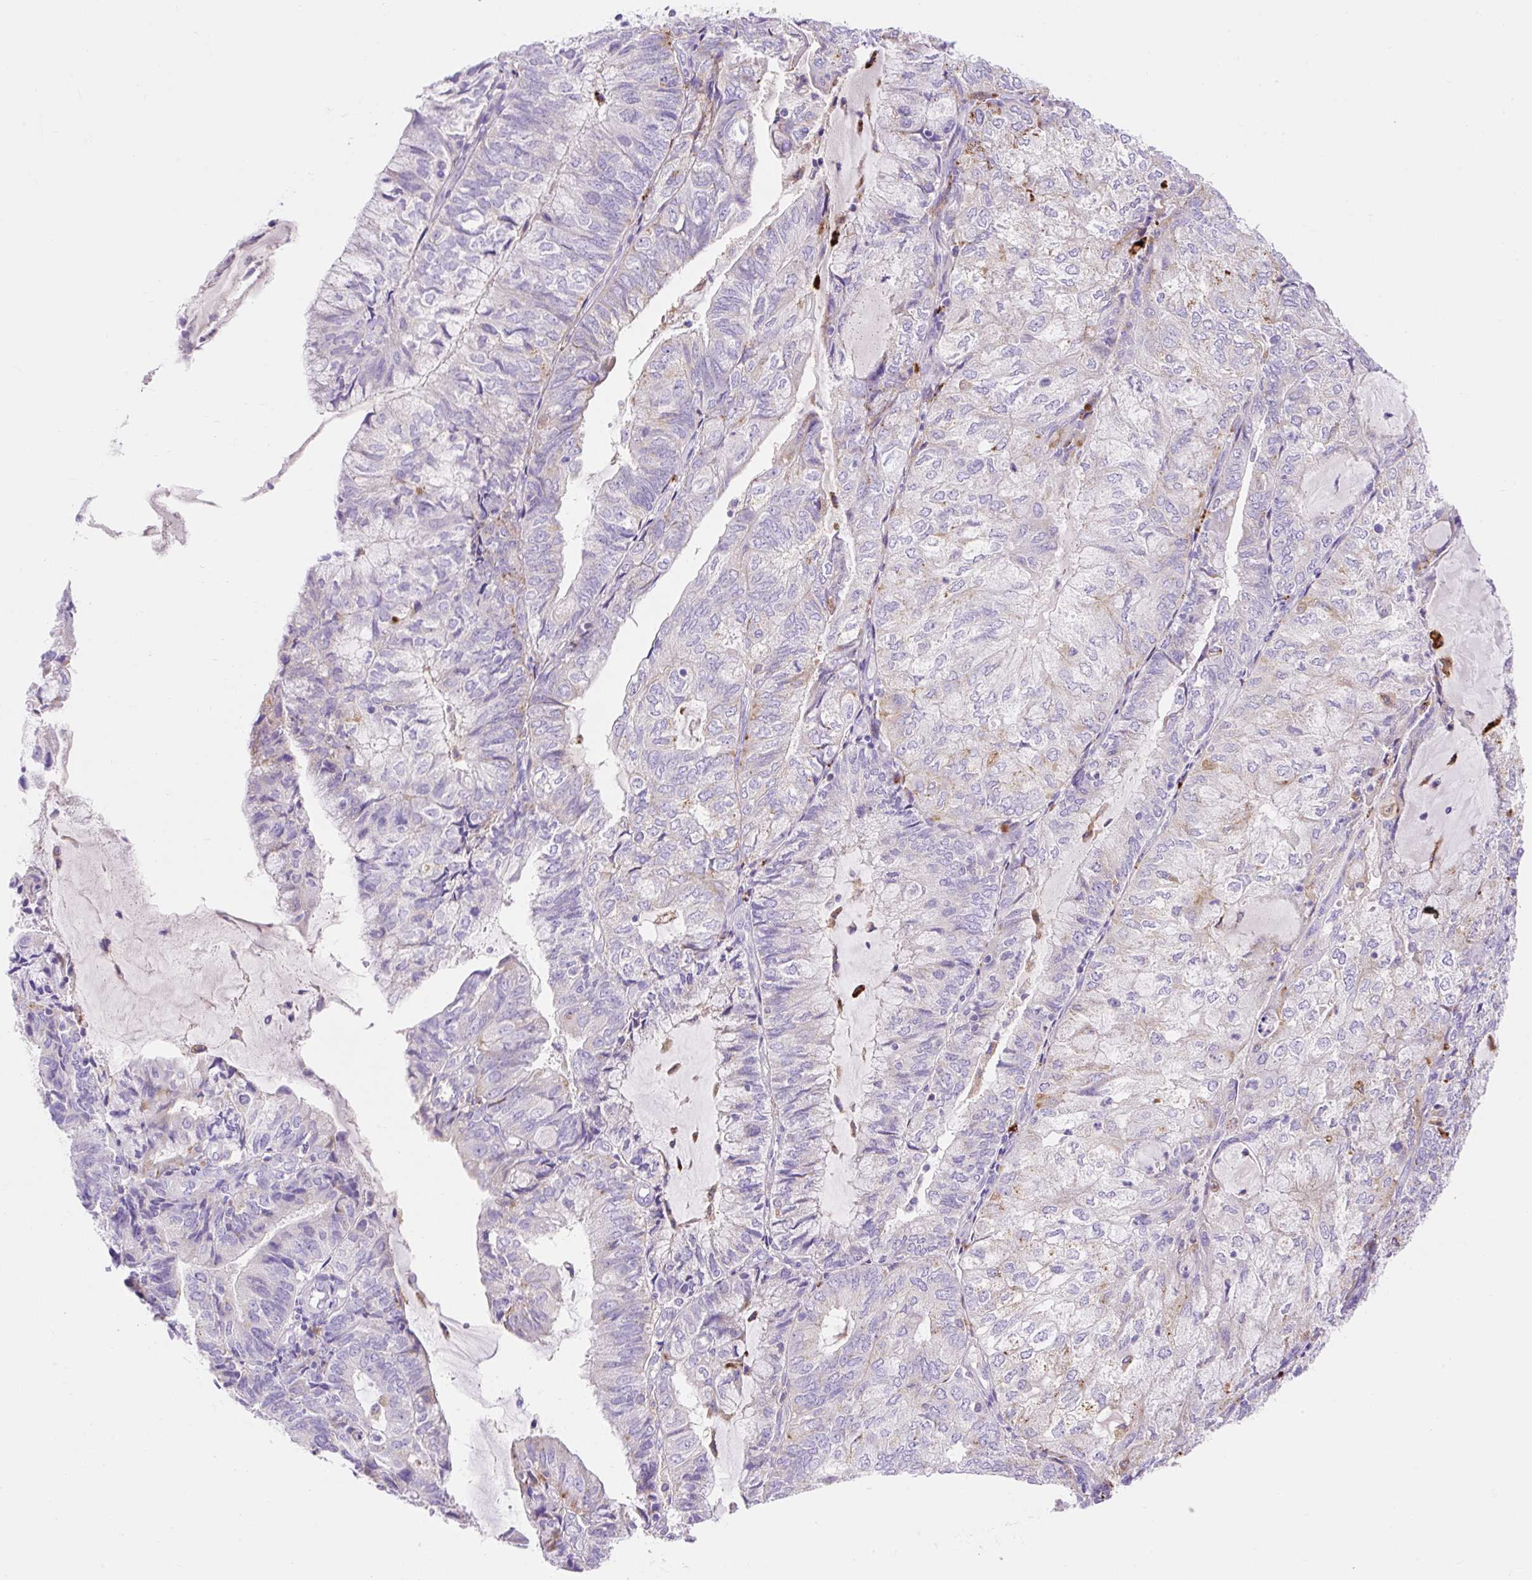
{"staining": {"intensity": "negative", "quantity": "none", "location": "none"}, "tissue": "endometrial cancer", "cell_type": "Tumor cells", "image_type": "cancer", "snomed": [{"axis": "morphology", "description": "Adenocarcinoma, NOS"}, {"axis": "topography", "description": "Endometrium"}], "caption": "Immunohistochemical staining of adenocarcinoma (endometrial) demonstrates no significant positivity in tumor cells.", "gene": "HEXB", "patient": {"sex": "female", "age": 81}}